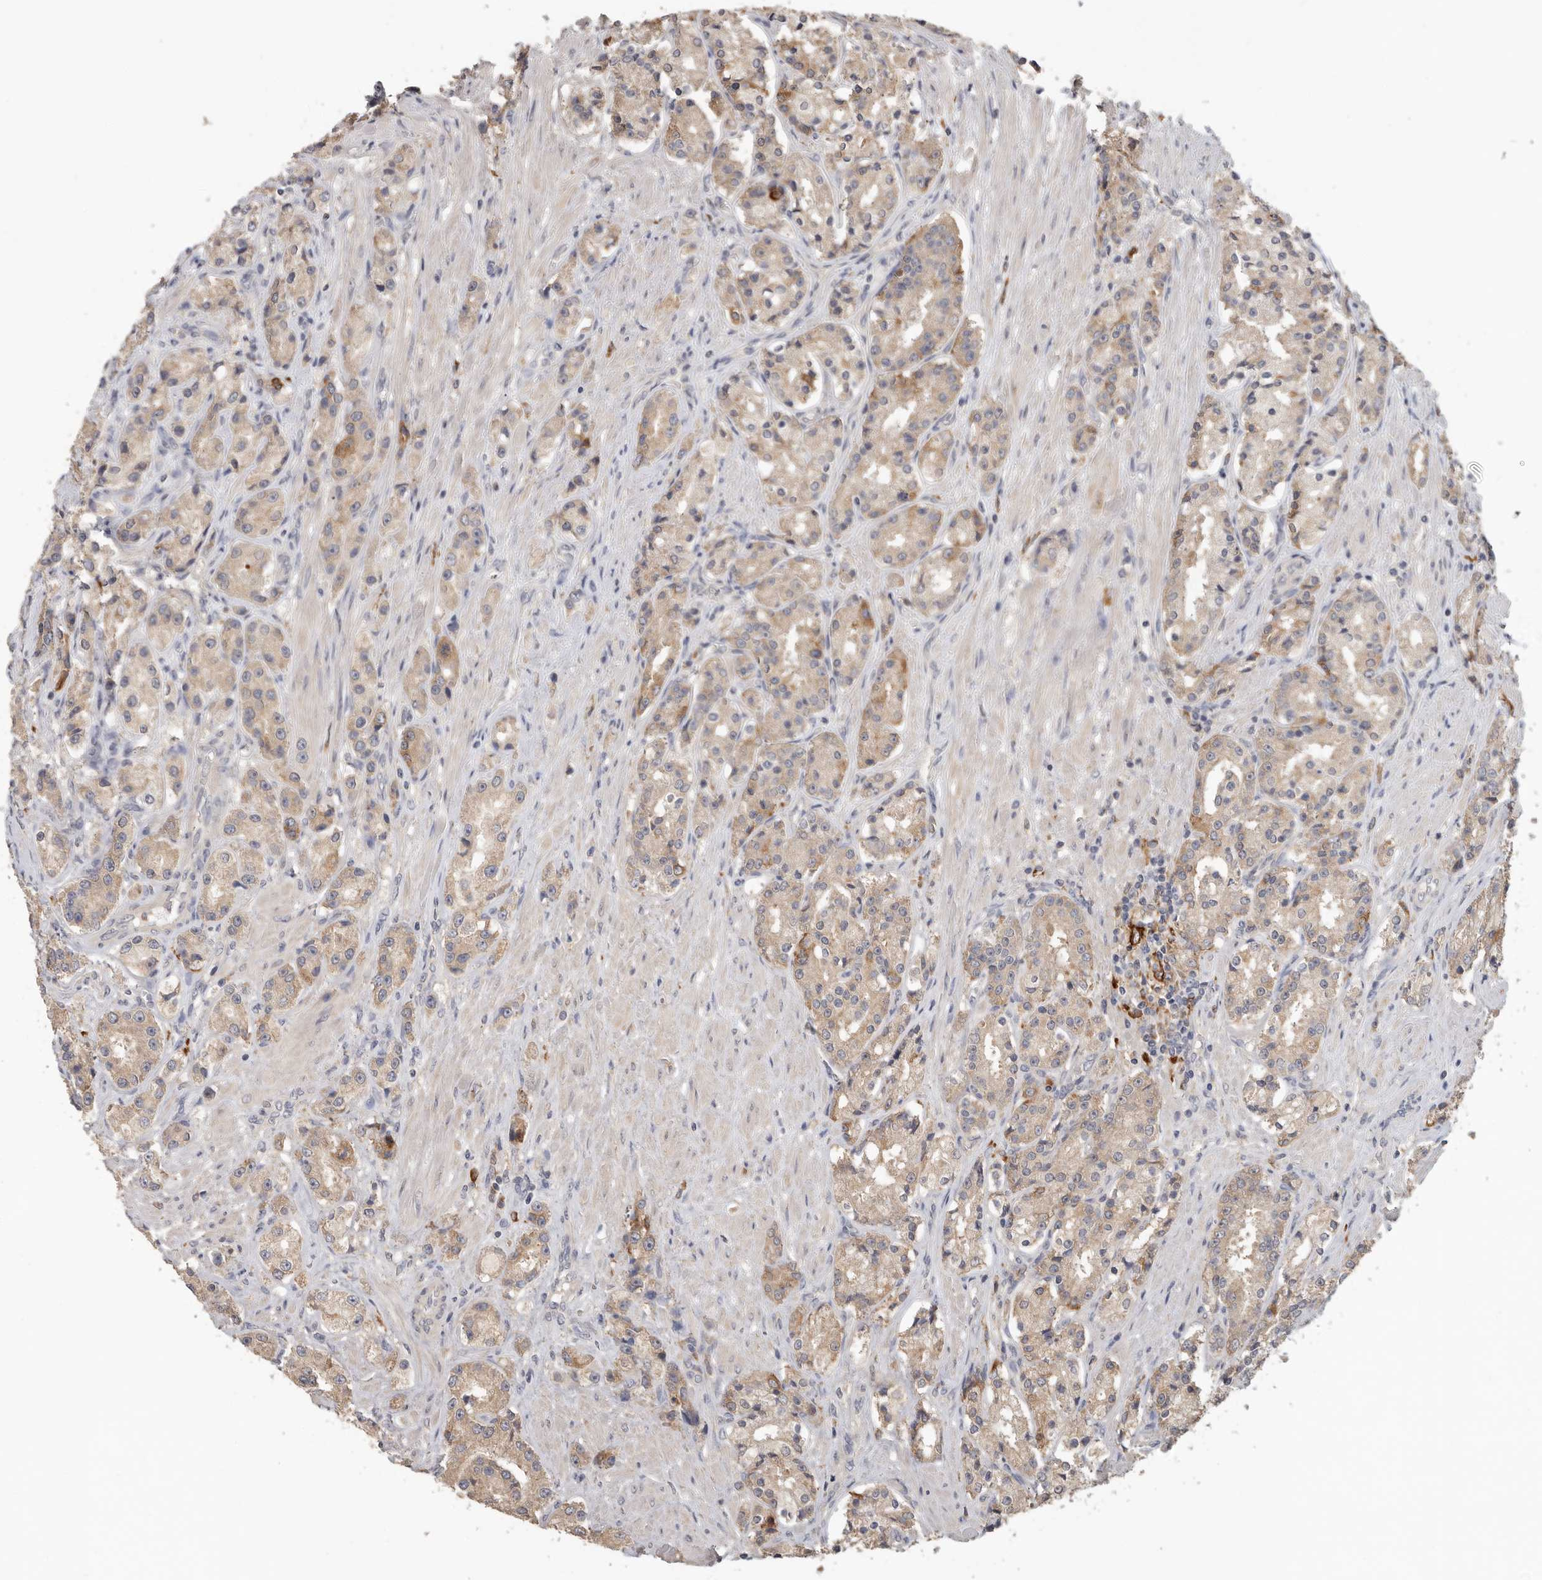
{"staining": {"intensity": "weak", "quantity": ">75%", "location": "cytoplasmic/membranous"}, "tissue": "prostate cancer", "cell_type": "Tumor cells", "image_type": "cancer", "snomed": [{"axis": "morphology", "description": "Adenocarcinoma, High grade"}, {"axis": "topography", "description": "Prostate"}], "caption": "Prostate high-grade adenocarcinoma stained with DAB (3,3'-diaminobenzidine) immunohistochemistry (IHC) displays low levels of weak cytoplasmic/membranous positivity in approximately >75% of tumor cells. (Brightfield microscopy of DAB IHC at high magnification).", "gene": "TFRC", "patient": {"sex": "male", "age": 60}}